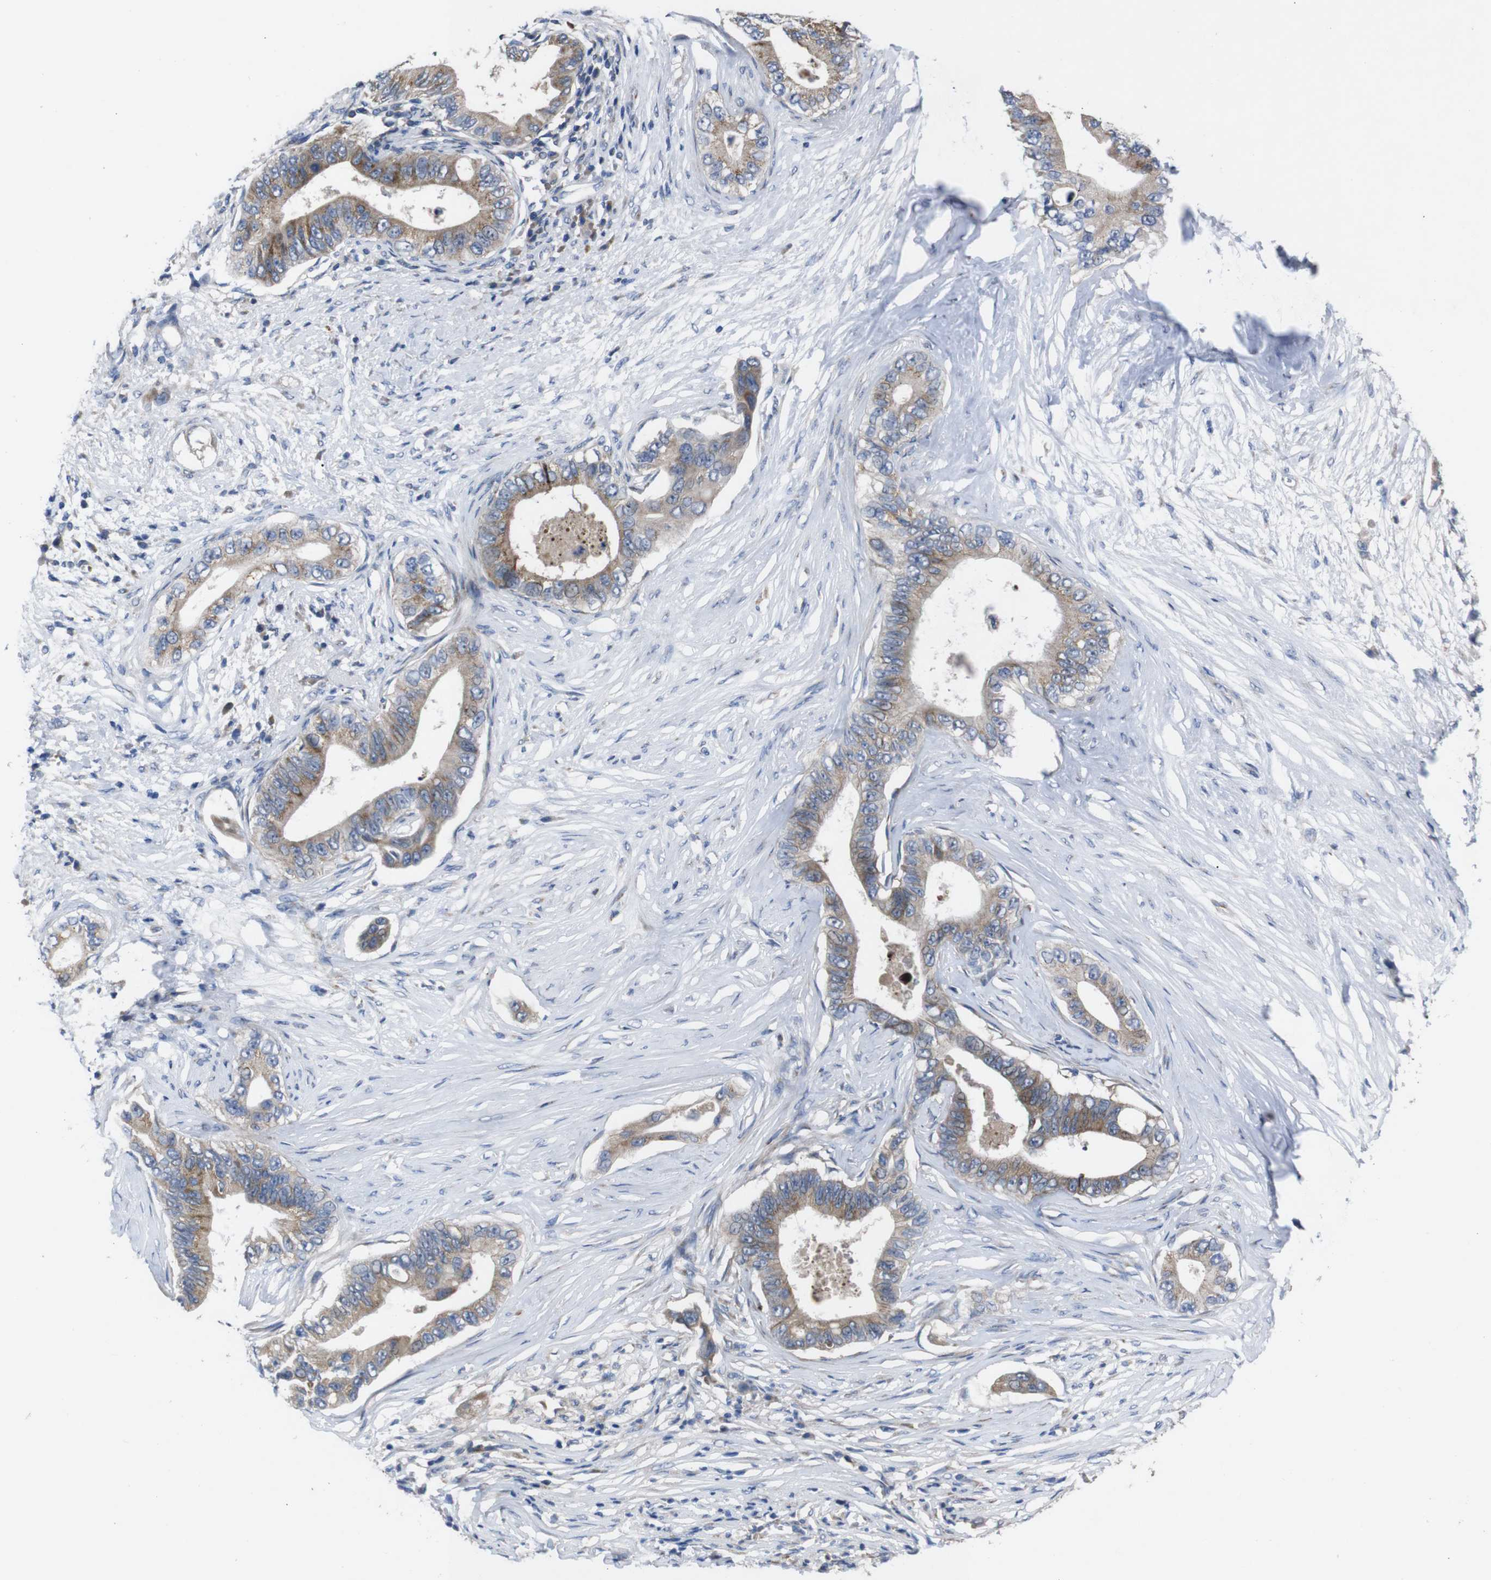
{"staining": {"intensity": "moderate", "quantity": "25%-75%", "location": "cytoplasmic/membranous"}, "tissue": "pancreatic cancer", "cell_type": "Tumor cells", "image_type": "cancer", "snomed": [{"axis": "morphology", "description": "Adenocarcinoma, NOS"}, {"axis": "topography", "description": "Pancreas"}], "caption": "Pancreatic cancer was stained to show a protein in brown. There is medium levels of moderate cytoplasmic/membranous staining in approximately 25%-75% of tumor cells. Using DAB (3,3'-diaminobenzidine) (brown) and hematoxylin (blue) stains, captured at high magnification using brightfield microscopy.", "gene": "CHST10", "patient": {"sex": "male", "age": 77}}